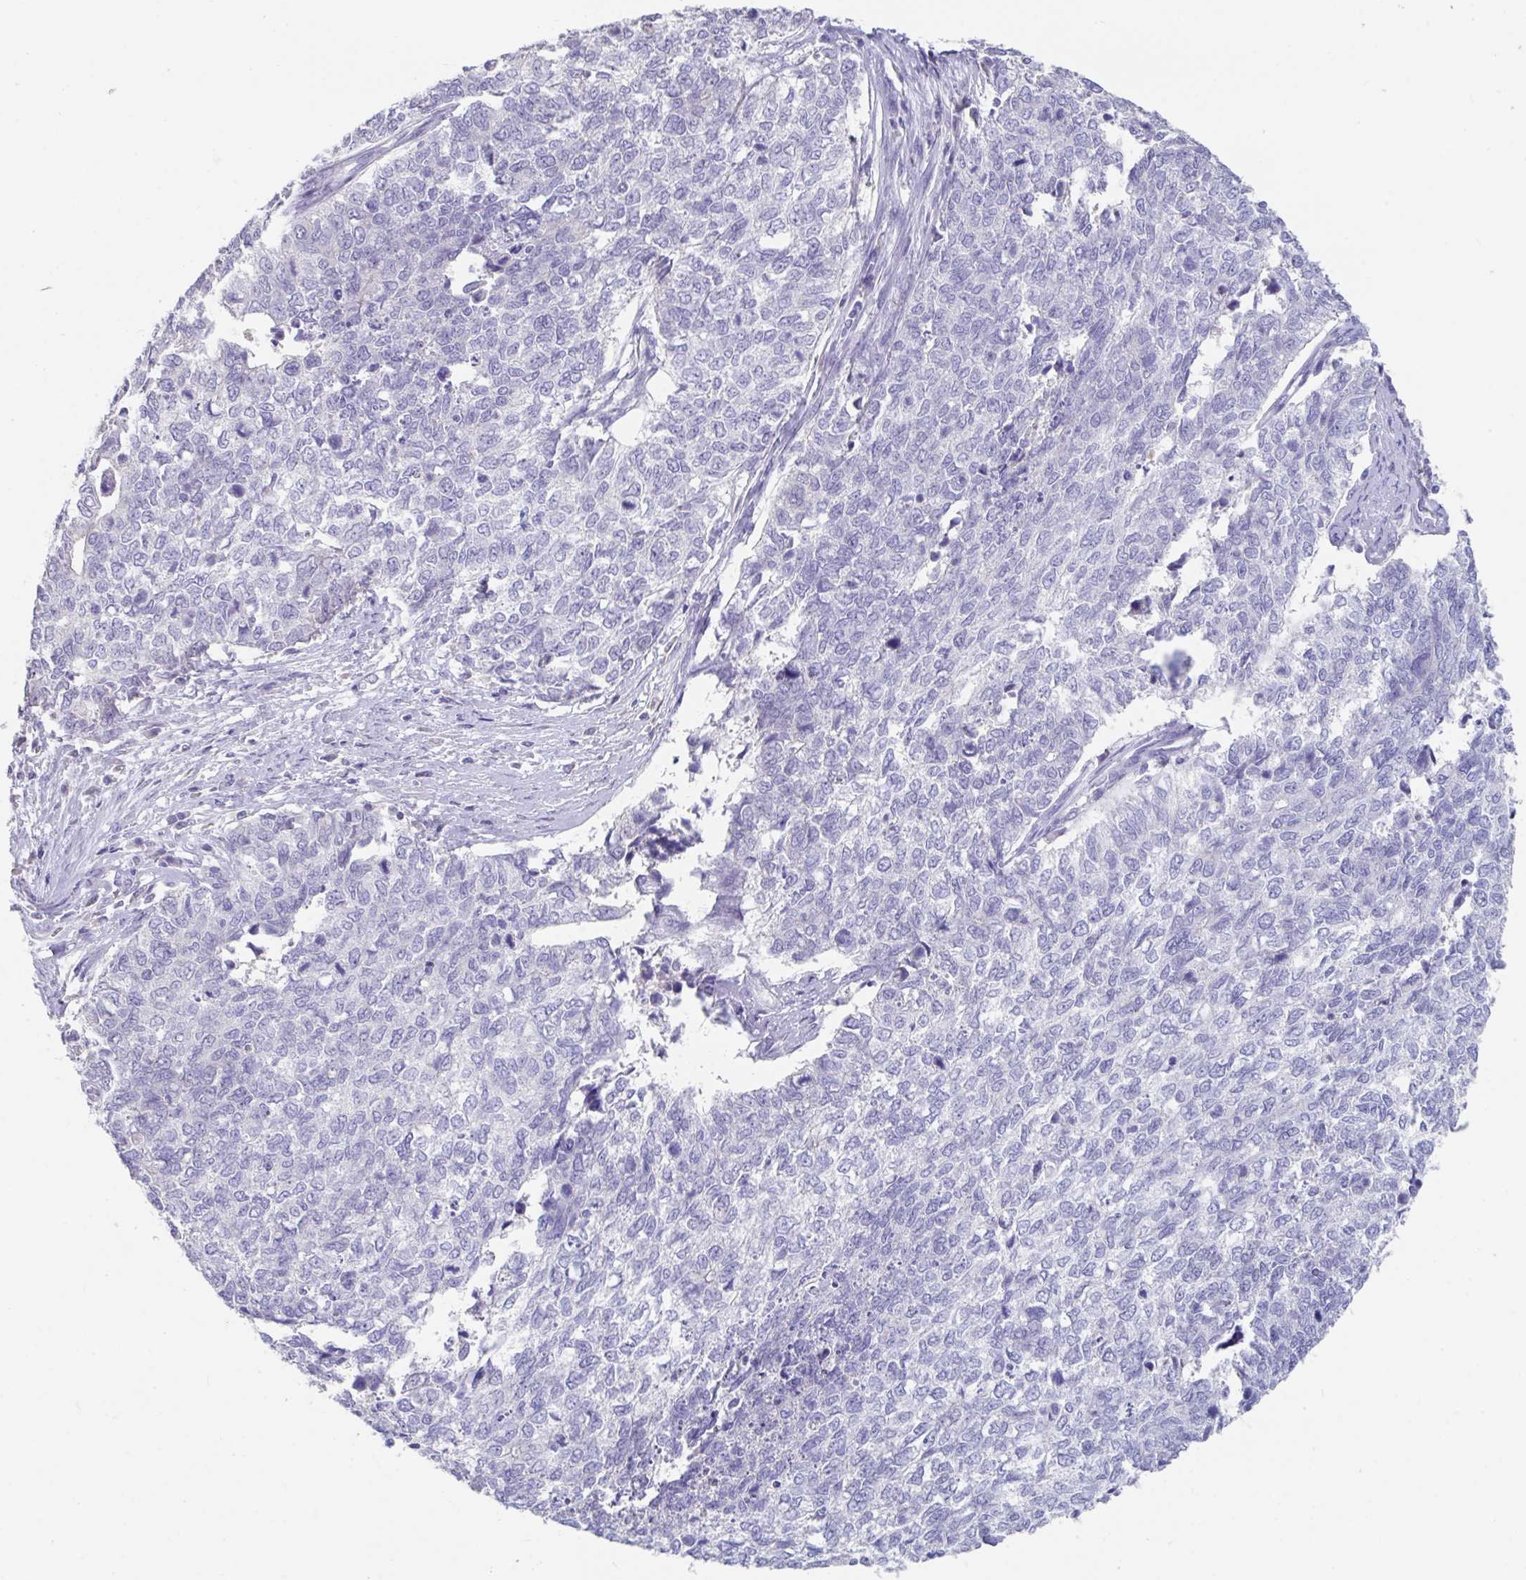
{"staining": {"intensity": "negative", "quantity": "none", "location": "none"}, "tissue": "cervical cancer", "cell_type": "Tumor cells", "image_type": "cancer", "snomed": [{"axis": "morphology", "description": "Adenocarcinoma, NOS"}, {"axis": "topography", "description": "Cervix"}], "caption": "High power microscopy histopathology image of an immunohistochemistry (IHC) histopathology image of cervical cancer (adenocarcinoma), revealing no significant expression in tumor cells.", "gene": "SLC44A4", "patient": {"sex": "female", "age": 63}}